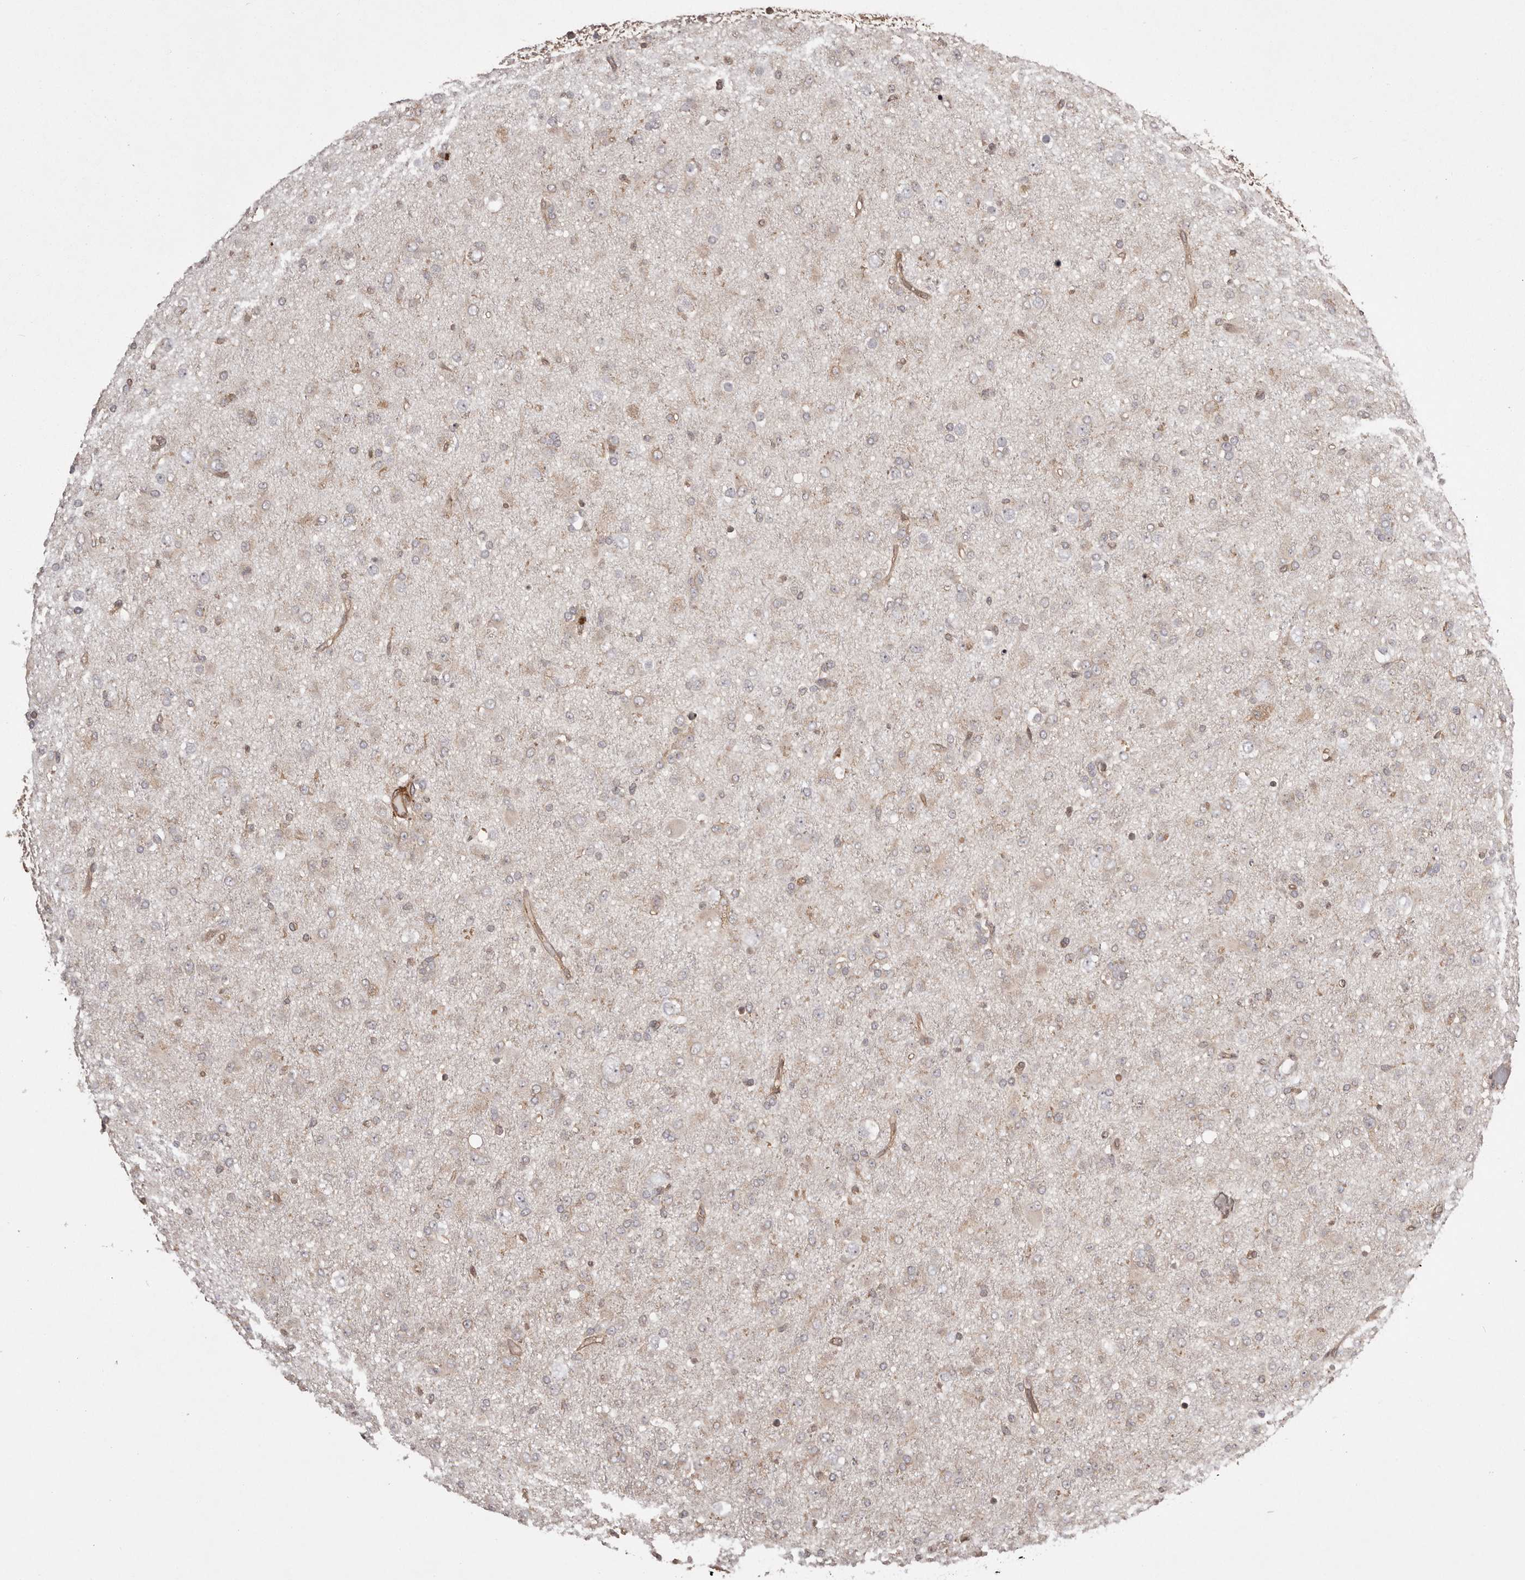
{"staining": {"intensity": "weak", "quantity": "<25%", "location": "cytoplasmic/membranous"}, "tissue": "glioma", "cell_type": "Tumor cells", "image_type": "cancer", "snomed": [{"axis": "morphology", "description": "Glioma, malignant, Low grade"}, {"axis": "topography", "description": "Brain"}], "caption": "Malignant glioma (low-grade) was stained to show a protein in brown. There is no significant positivity in tumor cells.", "gene": "NFKBIA", "patient": {"sex": "male", "age": 65}}